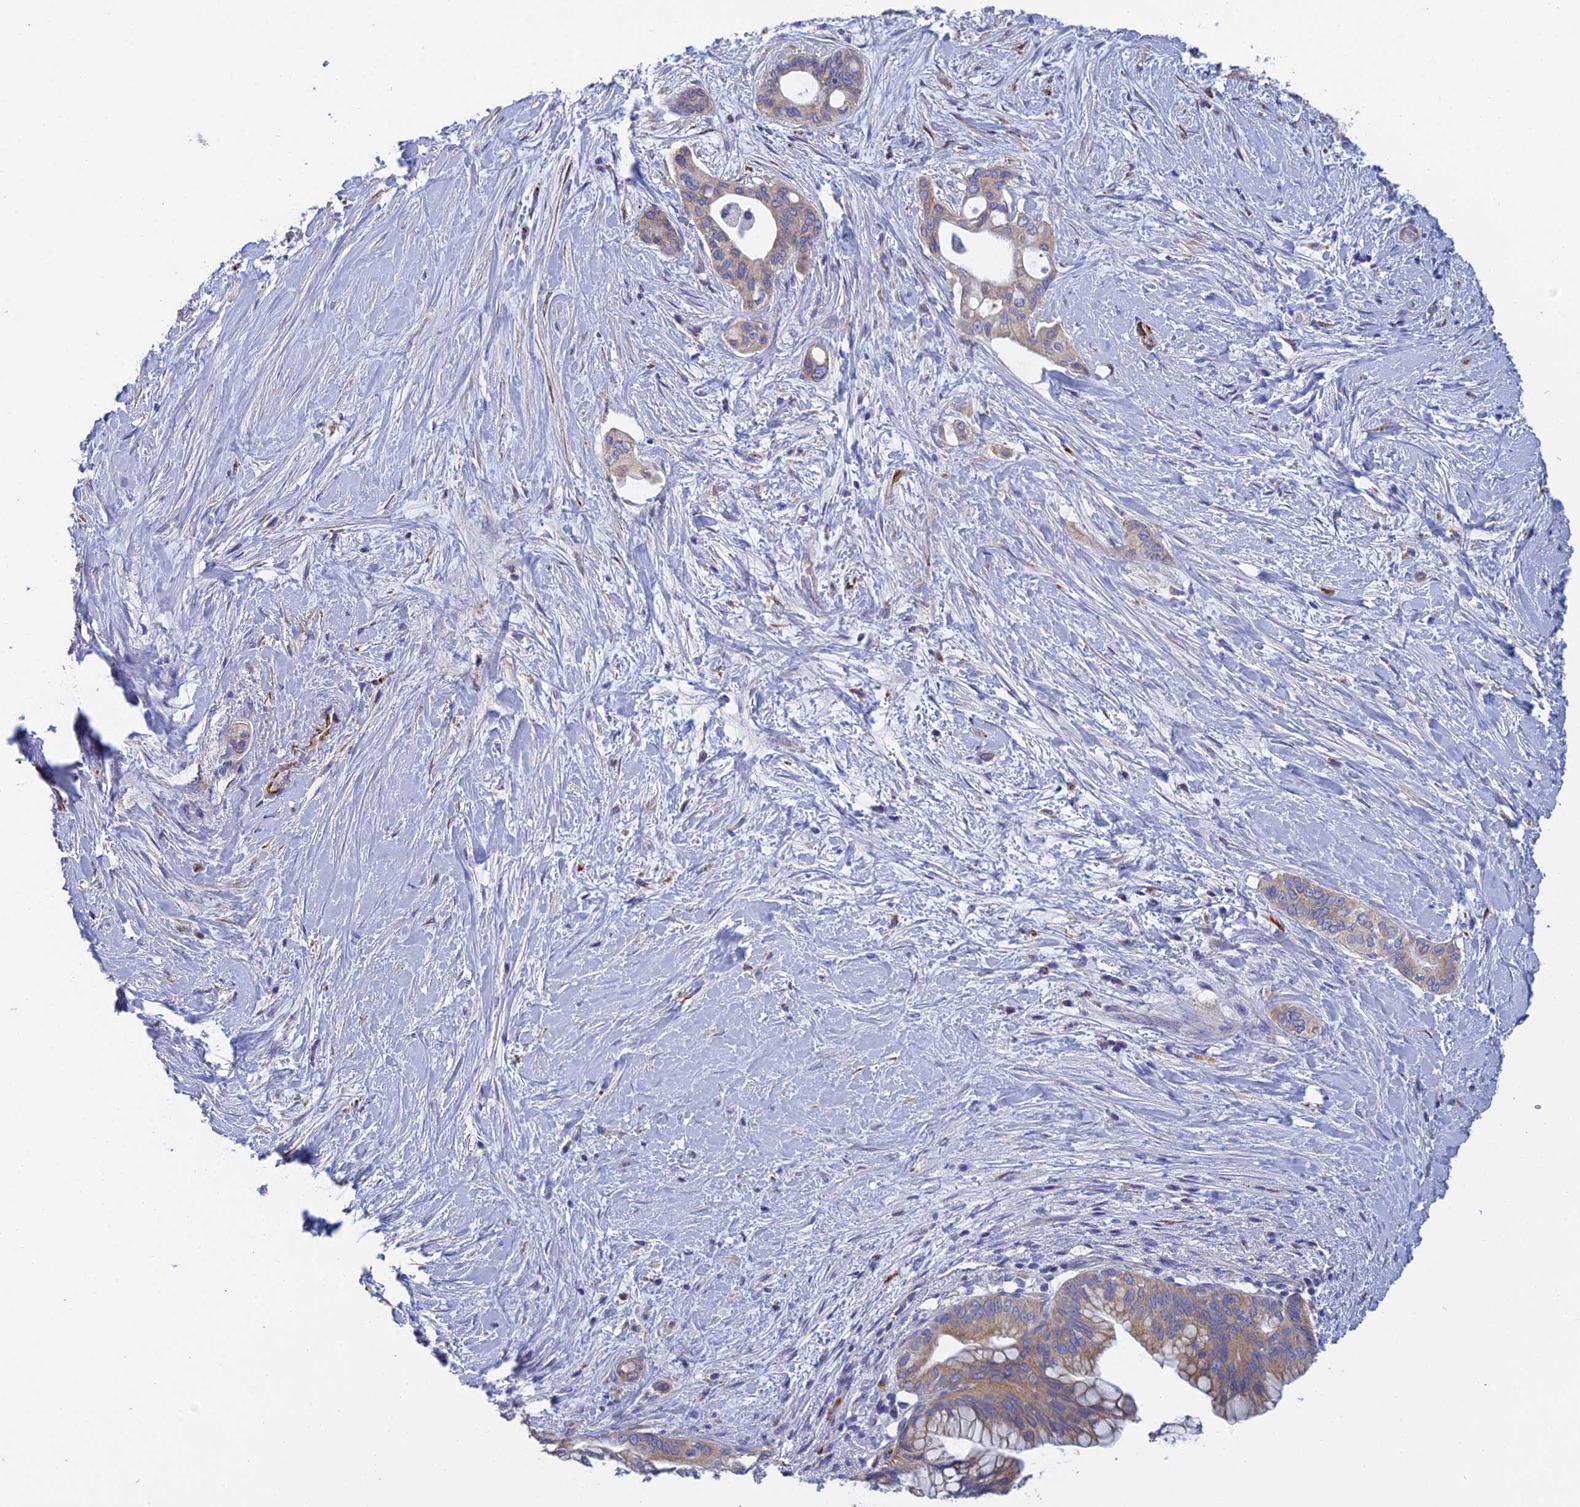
{"staining": {"intensity": "weak", "quantity": ">75%", "location": "cytoplasmic/membranous"}, "tissue": "pancreatic cancer", "cell_type": "Tumor cells", "image_type": "cancer", "snomed": [{"axis": "morphology", "description": "Adenocarcinoma, NOS"}, {"axis": "topography", "description": "Pancreas"}], "caption": "Immunohistochemical staining of human pancreatic adenocarcinoma displays low levels of weak cytoplasmic/membranous positivity in approximately >75% of tumor cells.", "gene": "PCDHA8", "patient": {"sex": "male", "age": 46}}